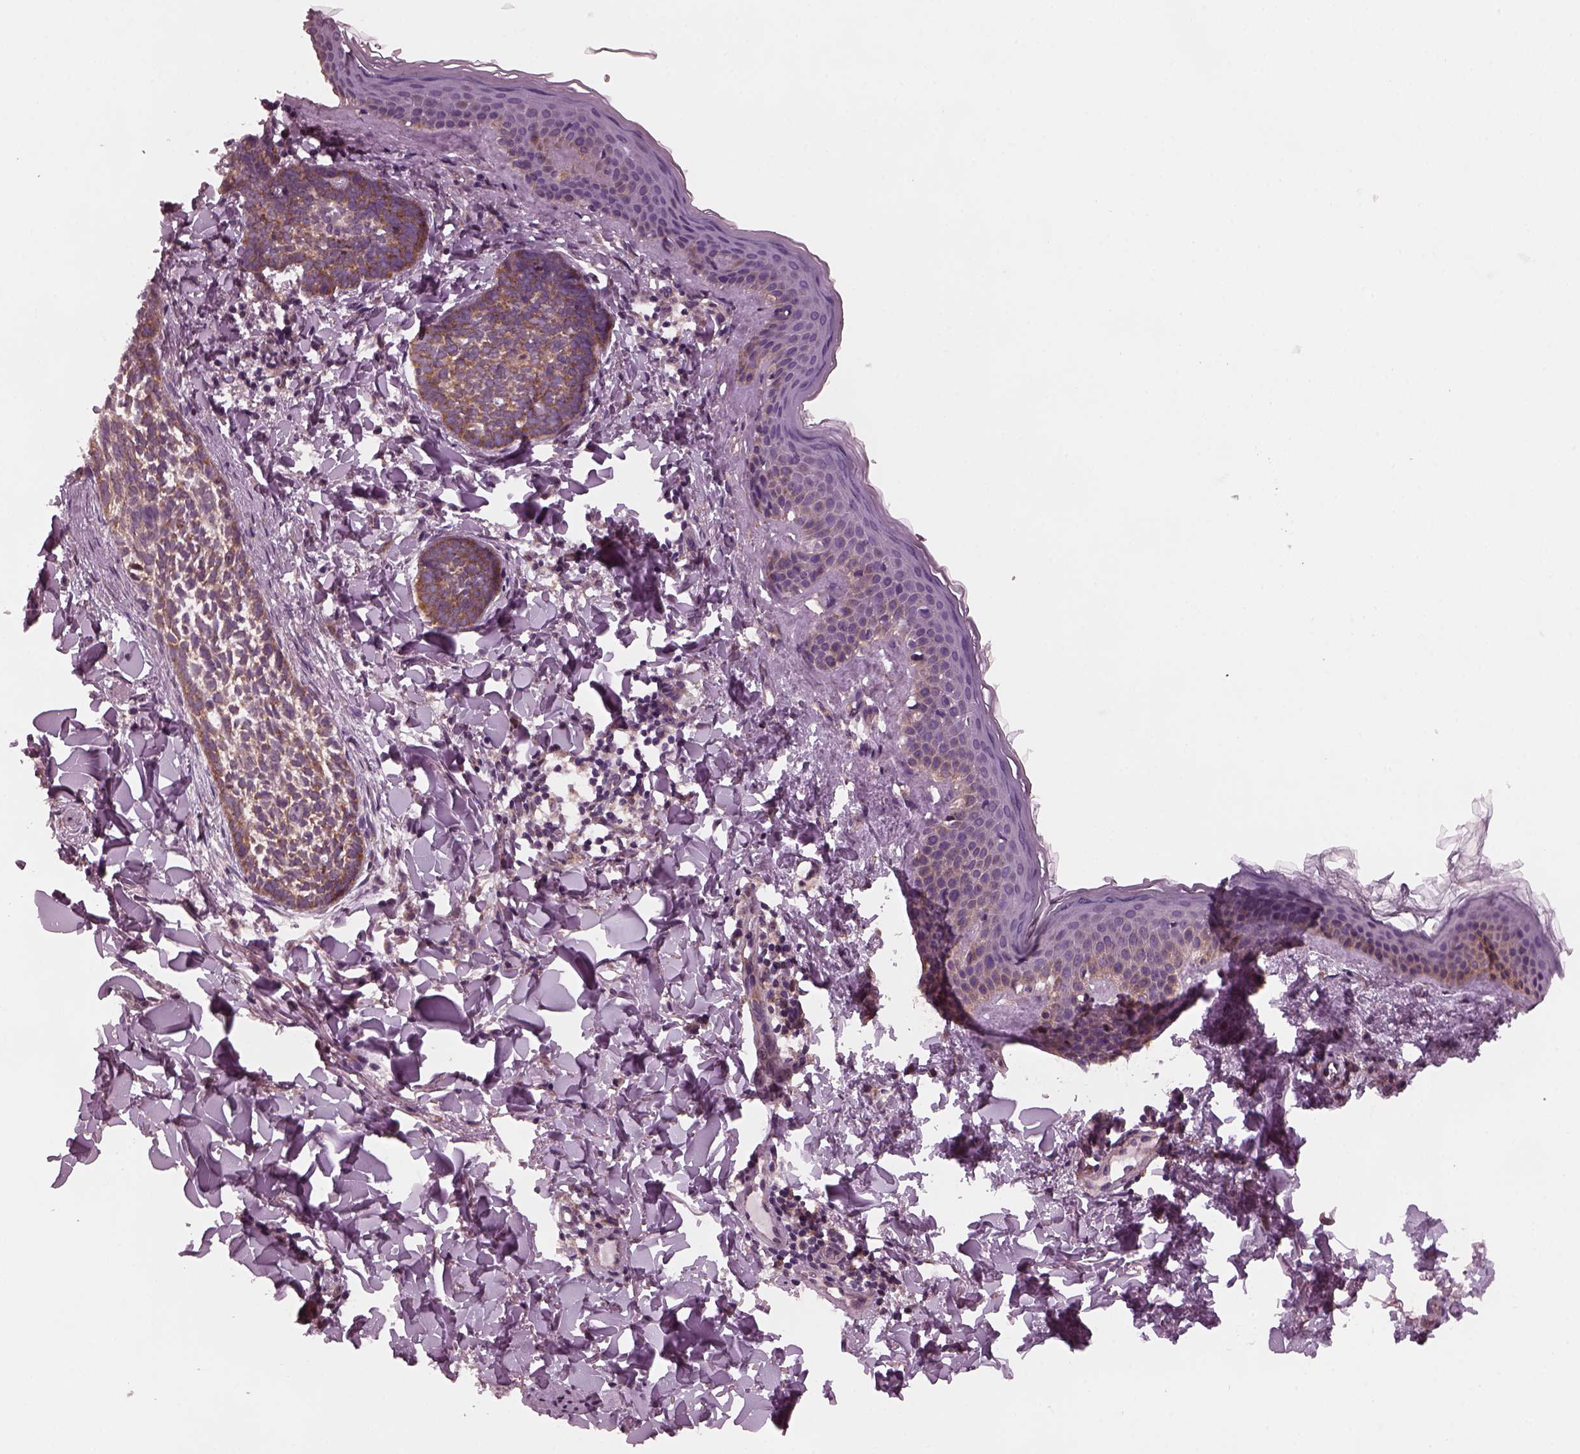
{"staining": {"intensity": "moderate", "quantity": ">75%", "location": "cytoplasmic/membranous"}, "tissue": "skin cancer", "cell_type": "Tumor cells", "image_type": "cancer", "snomed": [{"axis": "morphology", "description": "Normal tissue, NOS"}, {"axis": "morphology", "description": "Basal cell carcinoma"}, {"axis": "topography", "description": "Skin"}], "caption": "This micrograph exhibits IHC staining of human skin basal cell carcinoma, with medium moderate cytoplasmic/membranous expression in about >75% of tumor cells.", "gene": "TUBG1", "patient": {"sex": "male", "age": 46}}